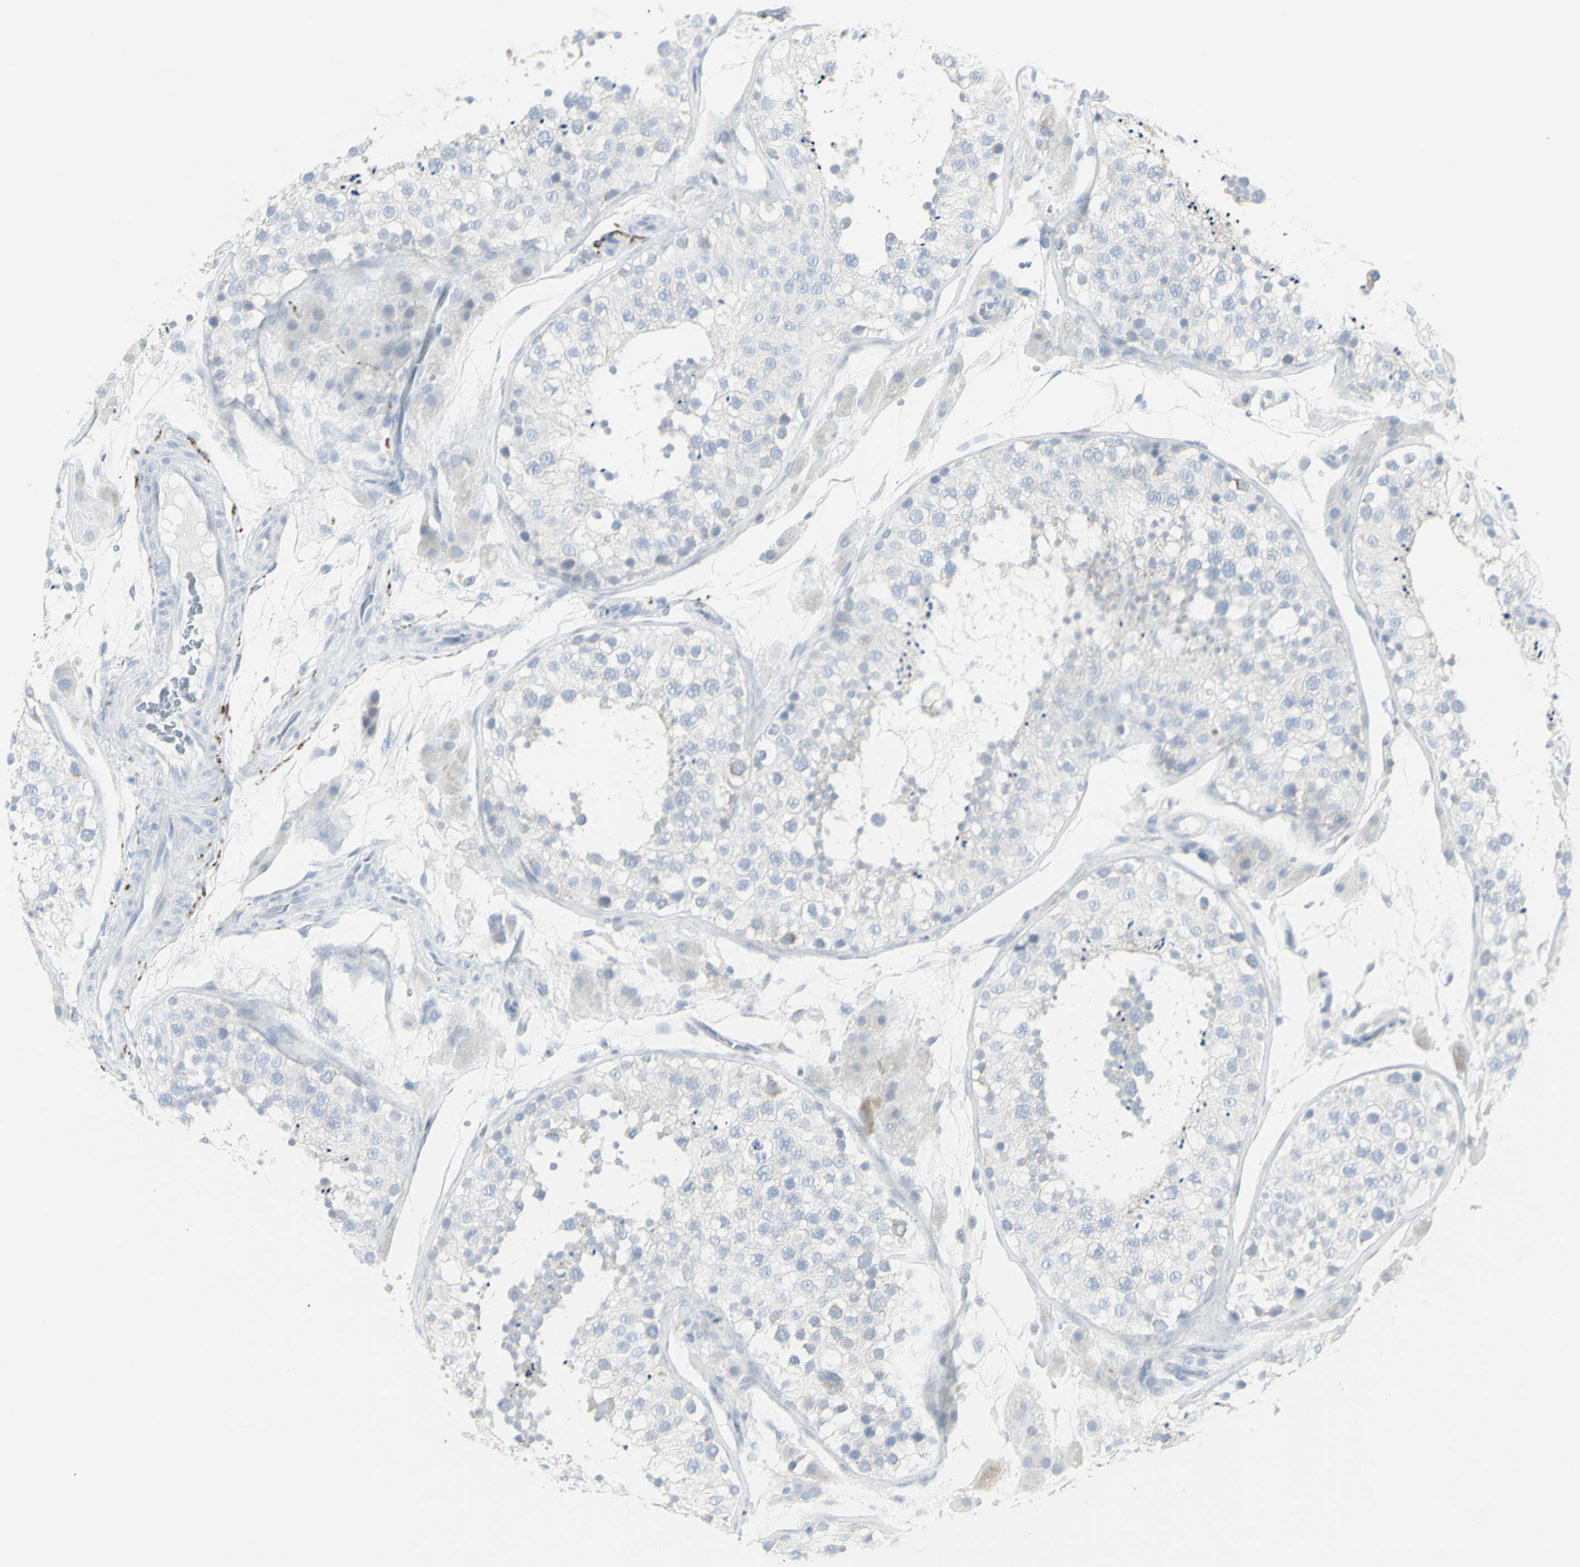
{"staining": {"intensity": "negative", "quantity": "none", "location": "none"}, "tissue": "testis", "cell_type": "Cells in seminiferous ducts", "image_type": "normal", "snomed": [{"axis": "morphology", "description": "Normal tissue, NOS"}, {"axis": "topography", "description": "Testis"}], "caption": "Immunohistochemistry image of benign human testis stained for a protein (brown), which demonstrates no staining in cells in seminiferous ducts.", "gene": "ENSG00000198211", "patient": {"sex": "male", "age": 26}}